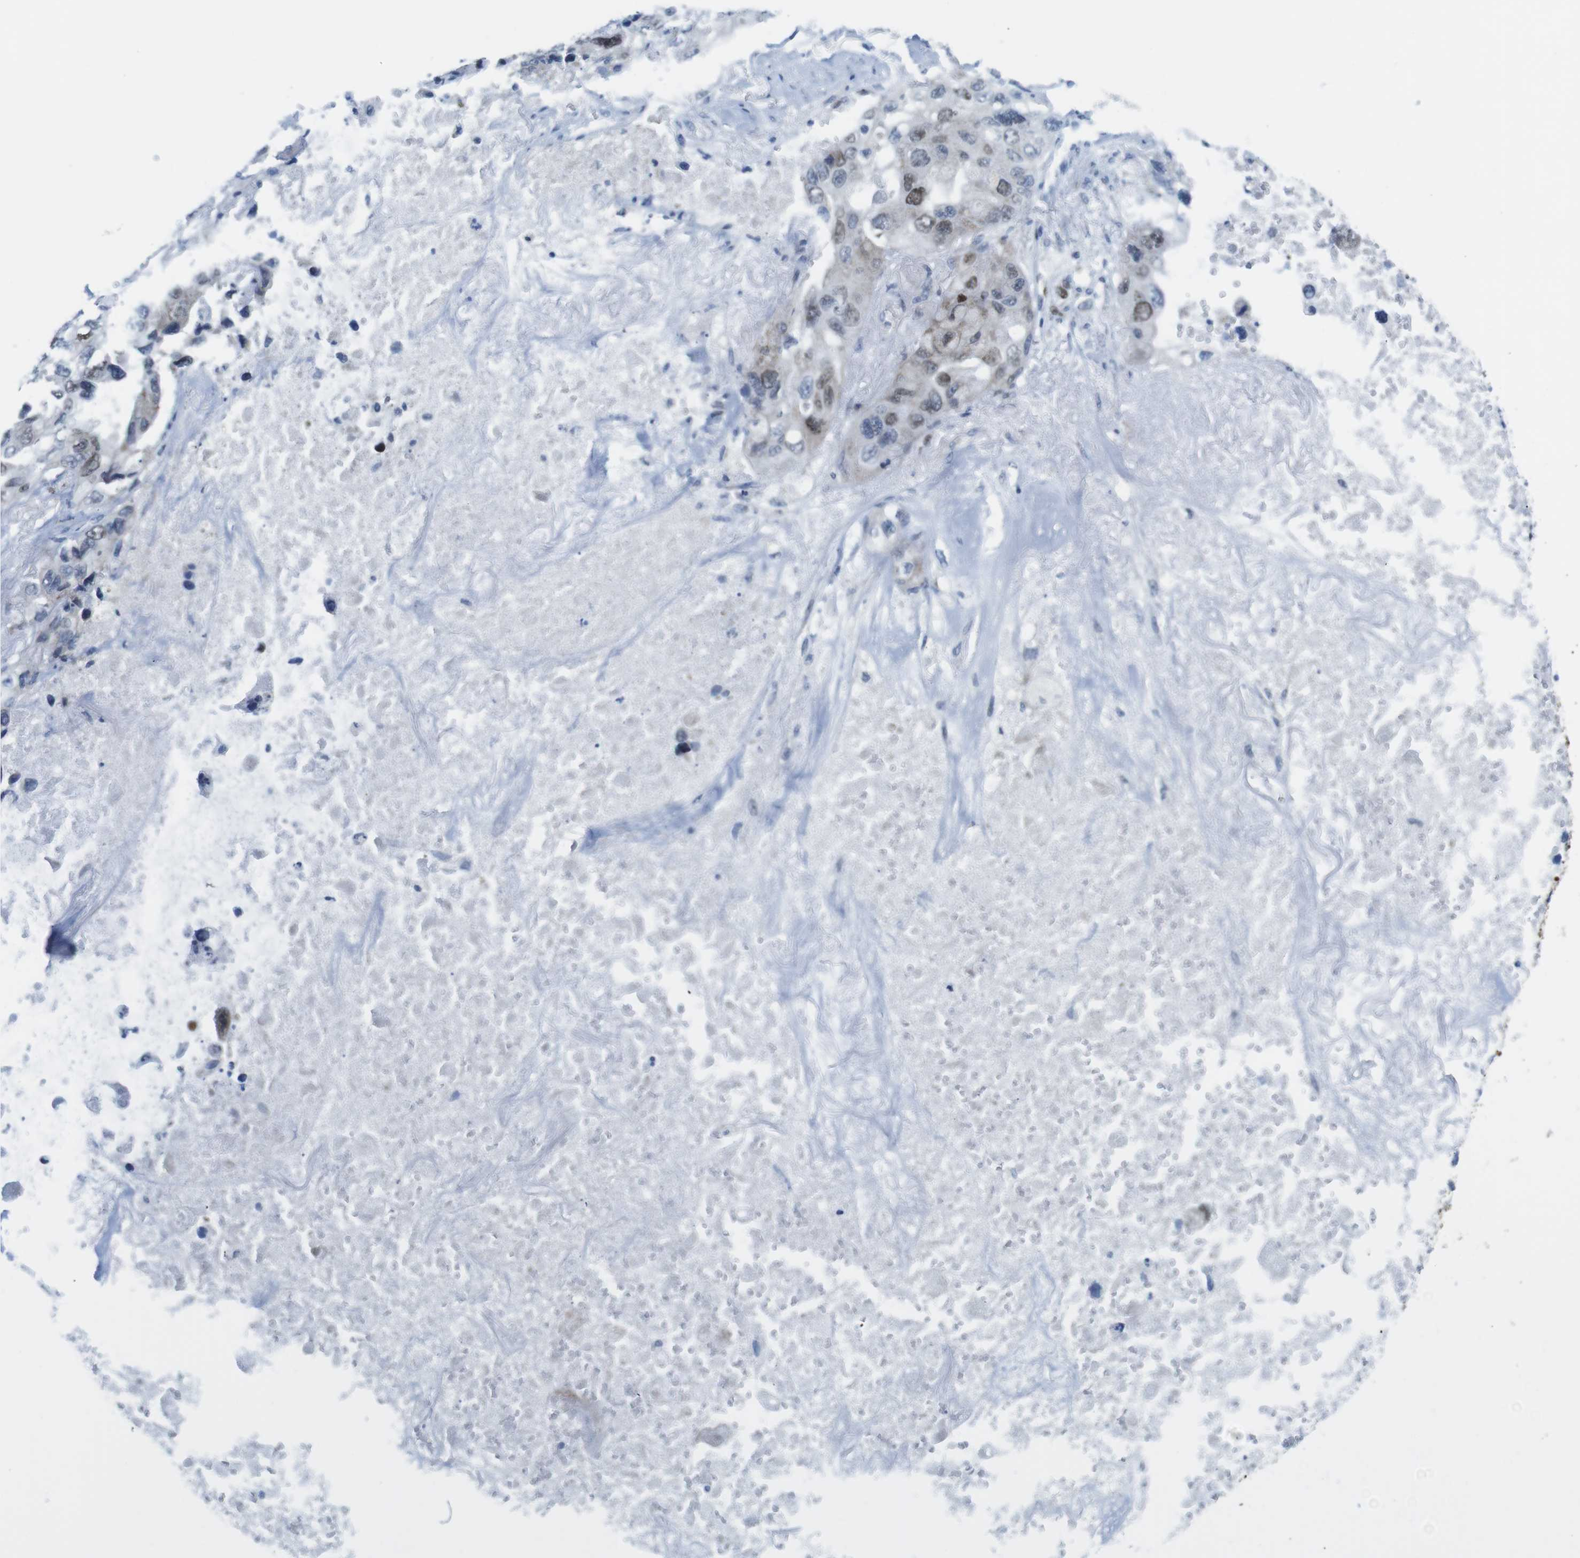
{"staining": {"intensity": "moderate", "quantity": ">75%", "location": "nuclear"}, "tissue": "lung cancer", "cell_type": "Tumor cells", "image_type": "cancer", "snomed": [{"axis": "morphology", "description": "Squamous cell carcinoma, NOS"}, {"axis": "topography", "description": "Lung"}], "caption": "Approximately >75% of tumor cells in human lung cancer (squamous cell carcinoma) demonstrate moderate nuclear protein positivity as visualized by brown immunohistochemical staining.", "gene": "CHAF1A", "patient": {"sex": "female", "age": 73}}